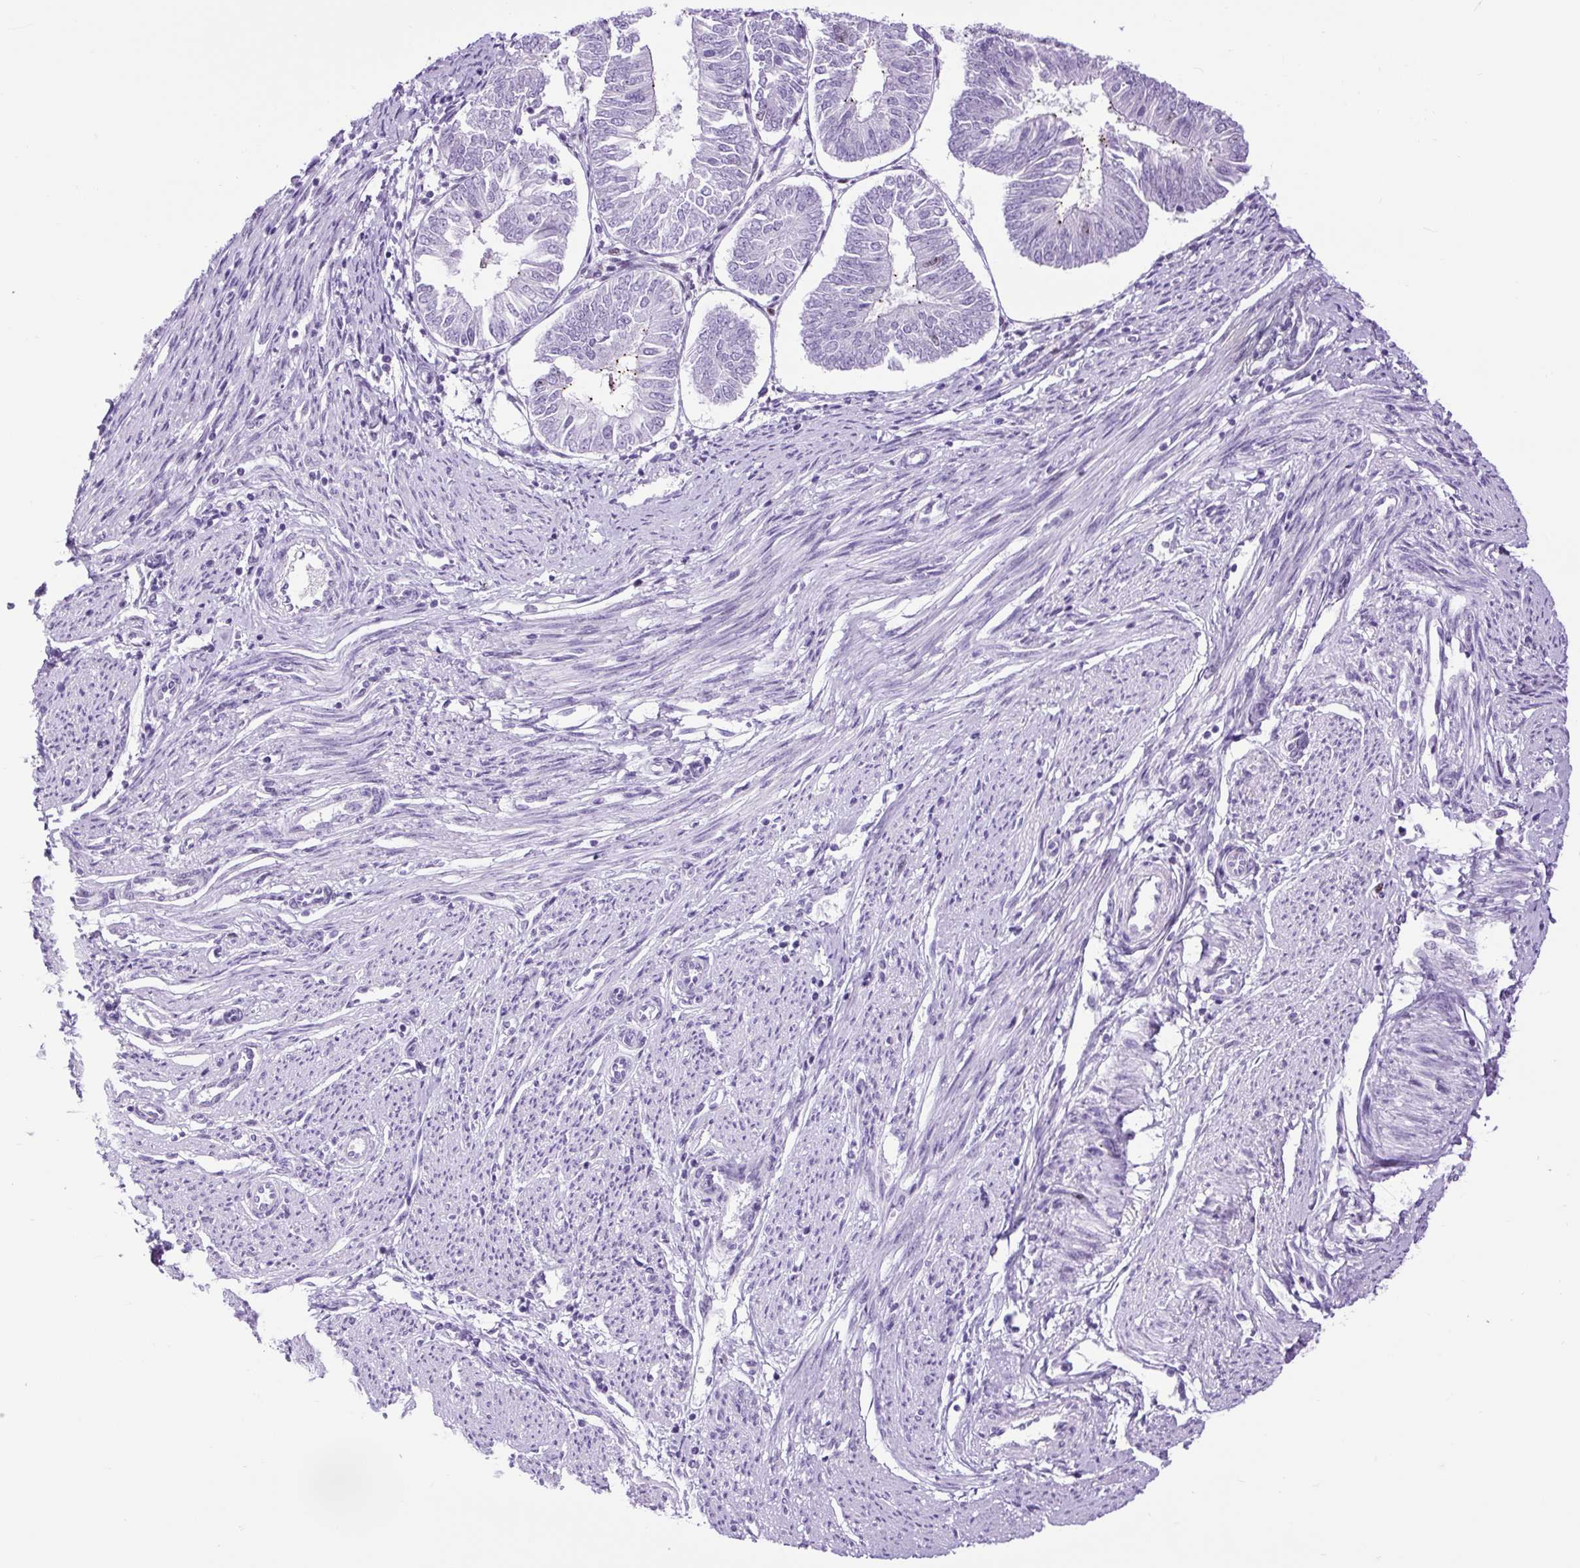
{"staining": {"intensity": "negative", "quantity": "none", "location": "none"}, "tissue": "endometrial cancer", "cell_type": "Tumor cells", "image_type": "cancer", "snomed": [{"axis": "morphology", "description": "Adenocarcinoma, NOS"}, {"axis": "topography", "description": "Endometrium"}], "caption": "Immunohistochemistry of endometrial cancer (adenocarcinoma) demonstrates no positivity in tumor cells.", "gene": "RACGAP1", "patient": {"sex": "female", "age": 58}}